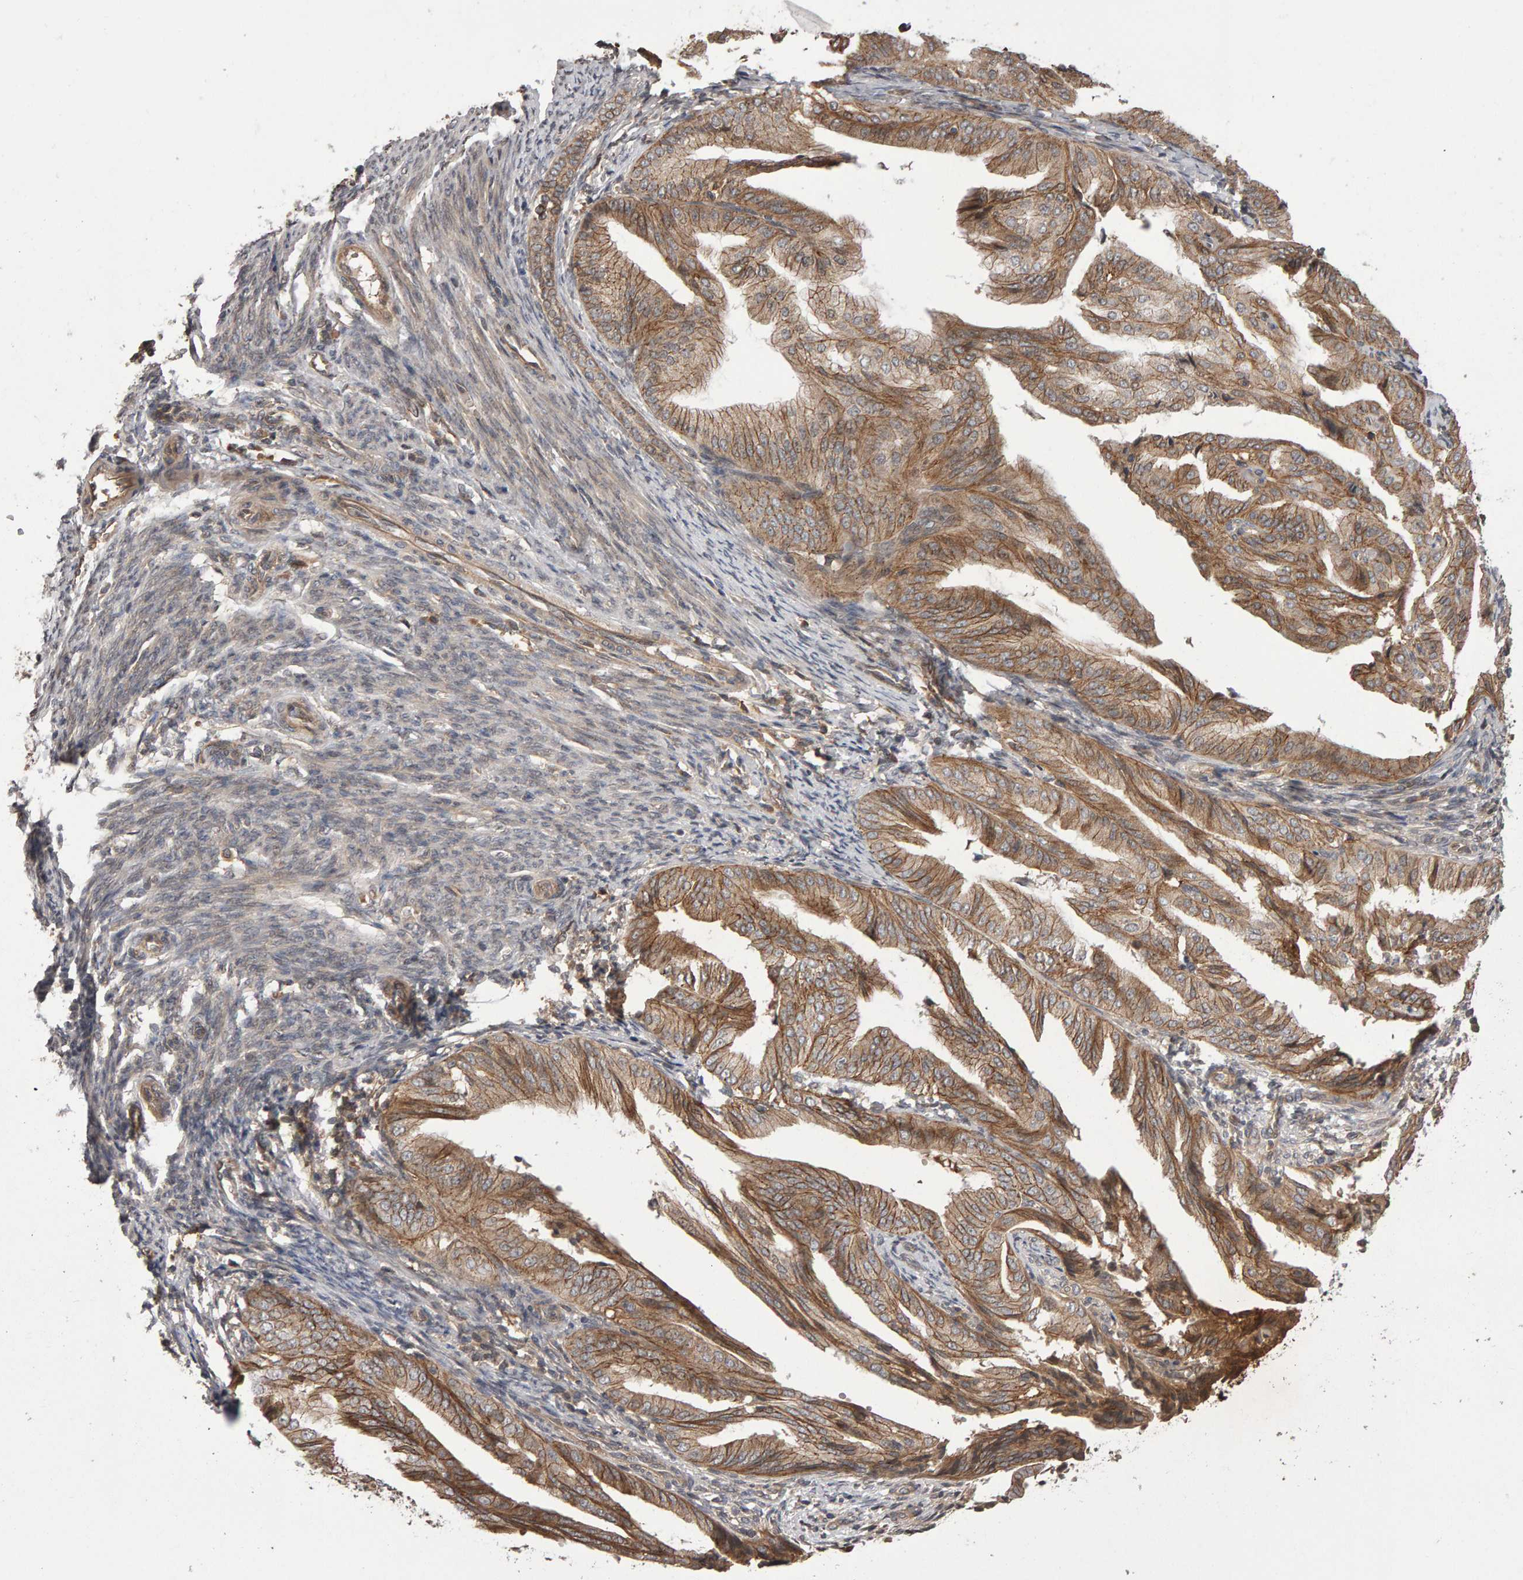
{"staining": {"intensity": "moderate", "quantity": ">75%", "location": "cytoplasmic/membranous"}, "tissue": "endometrial cancer", "cell_type": "Tumor cells", "image_type": "cancer", "snomed": [{"axis": "morphology", "description": "Adenocarcinoma, NOS"}, {"axis": "topography", "description": "Endometrium"}], "caption": "Immunohistochemistry staining of adenocarcinoma (endometrial), which demonstrates medium levels of moderate cytoplasmic/membranous positivity in about >75% of tumor cells indicating moderate cytoplasmic/membranous protein positivity. The staining was performed using DAB (3,3'-diaminobenzidine) (brown) for protein detection and nuclei were counterstained in hematoxylin (blue).", "gene": "SCRIB", "patient": {"sex": "female", "age": 58}}